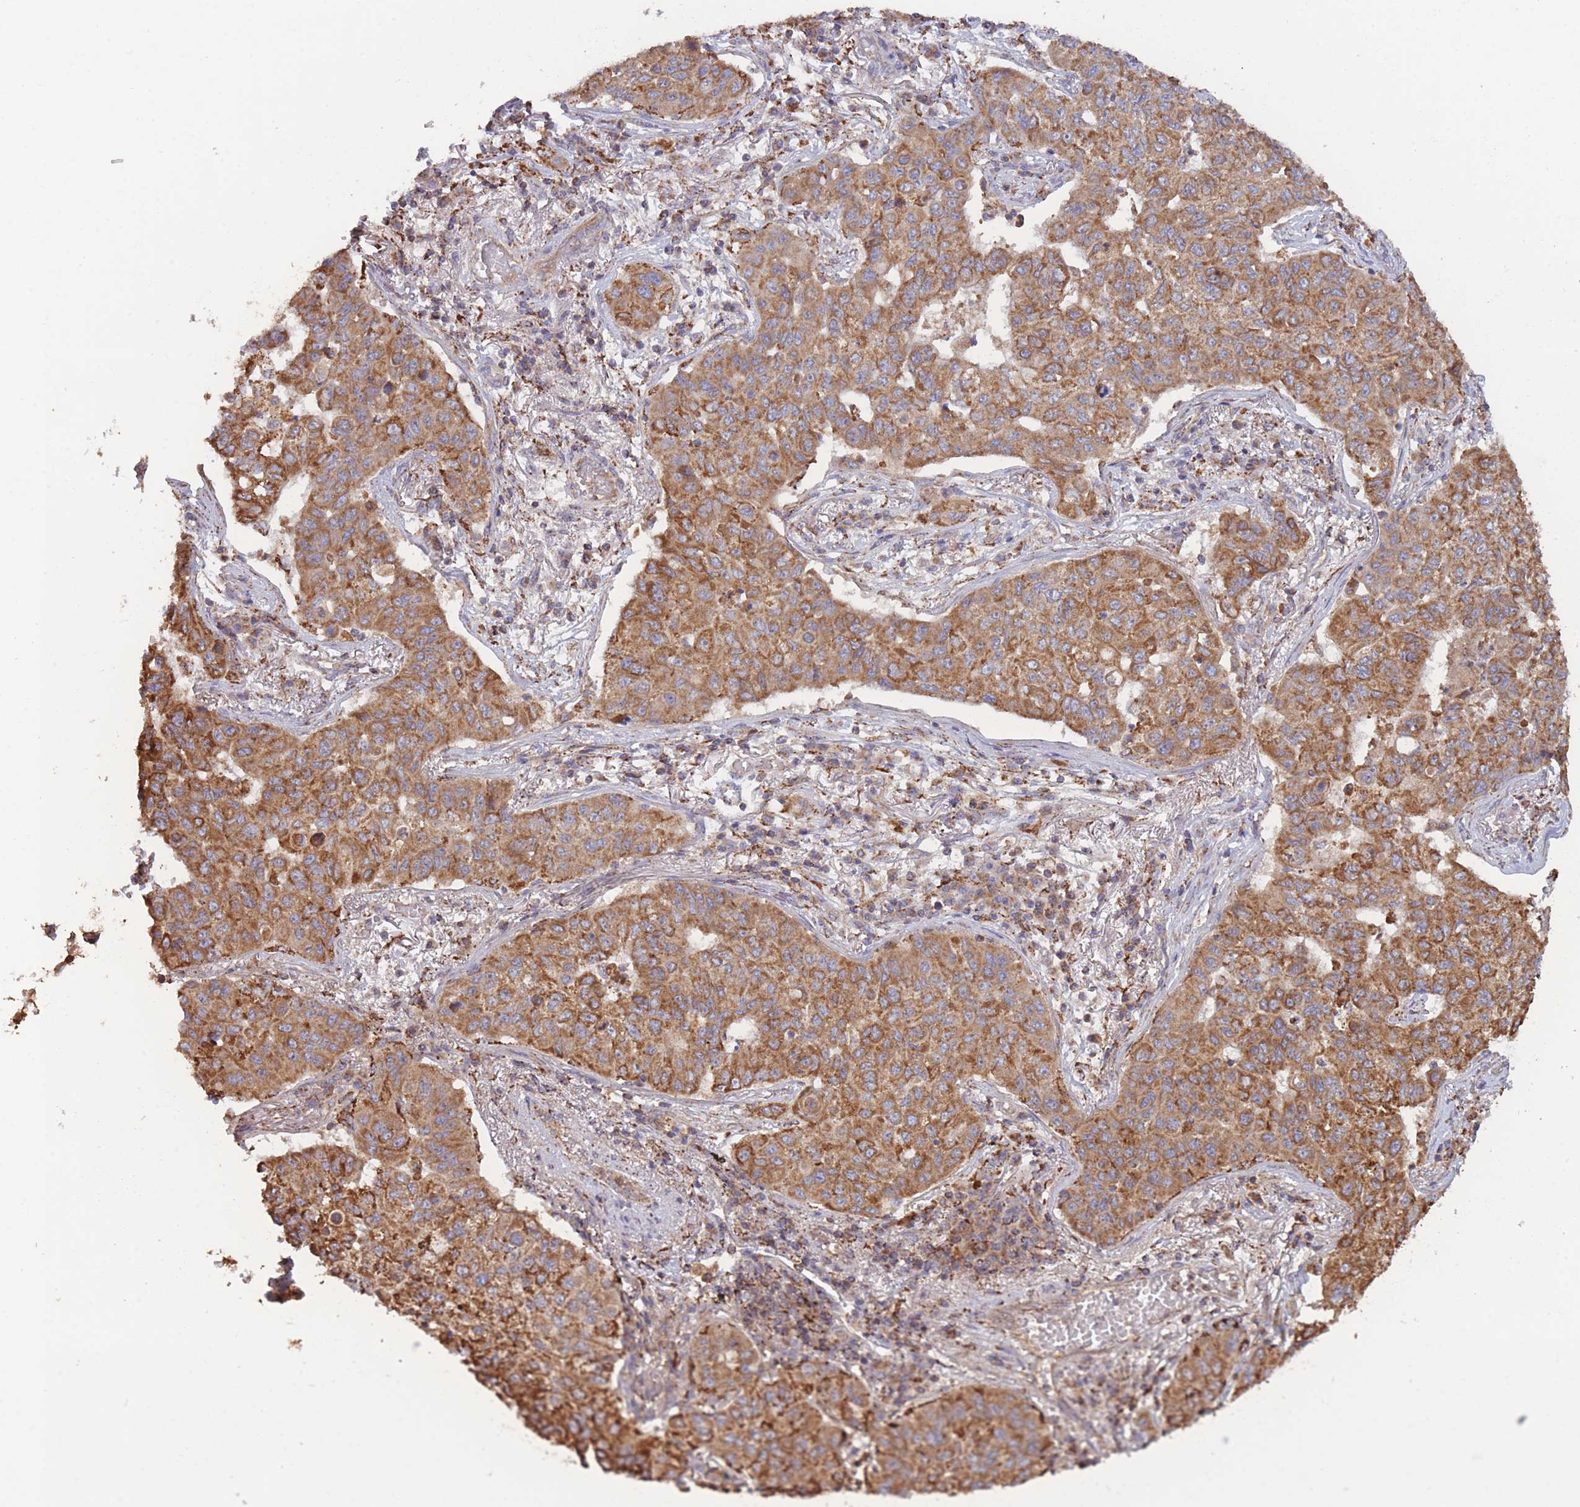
{"staining": {"intensity": "moderate", "quantity": ">75%", "location": "cytoplasmic/membranous"}, "tissue": "lung cancer", "cell_type": "Tumor cells", "image_type": "cancer", "snomed": [{"axis": "morphology", "description": "Squamous cell carcinoma, NOS"}, {"axis": "topography", "description": "Lung"}], "caption": "Lung squamous cell carcinoma stained with a protein marker exhibits moderate staining in tumor cells.", "gene": "MRPL17", "patient": {"sex": "male", "age": 74}}